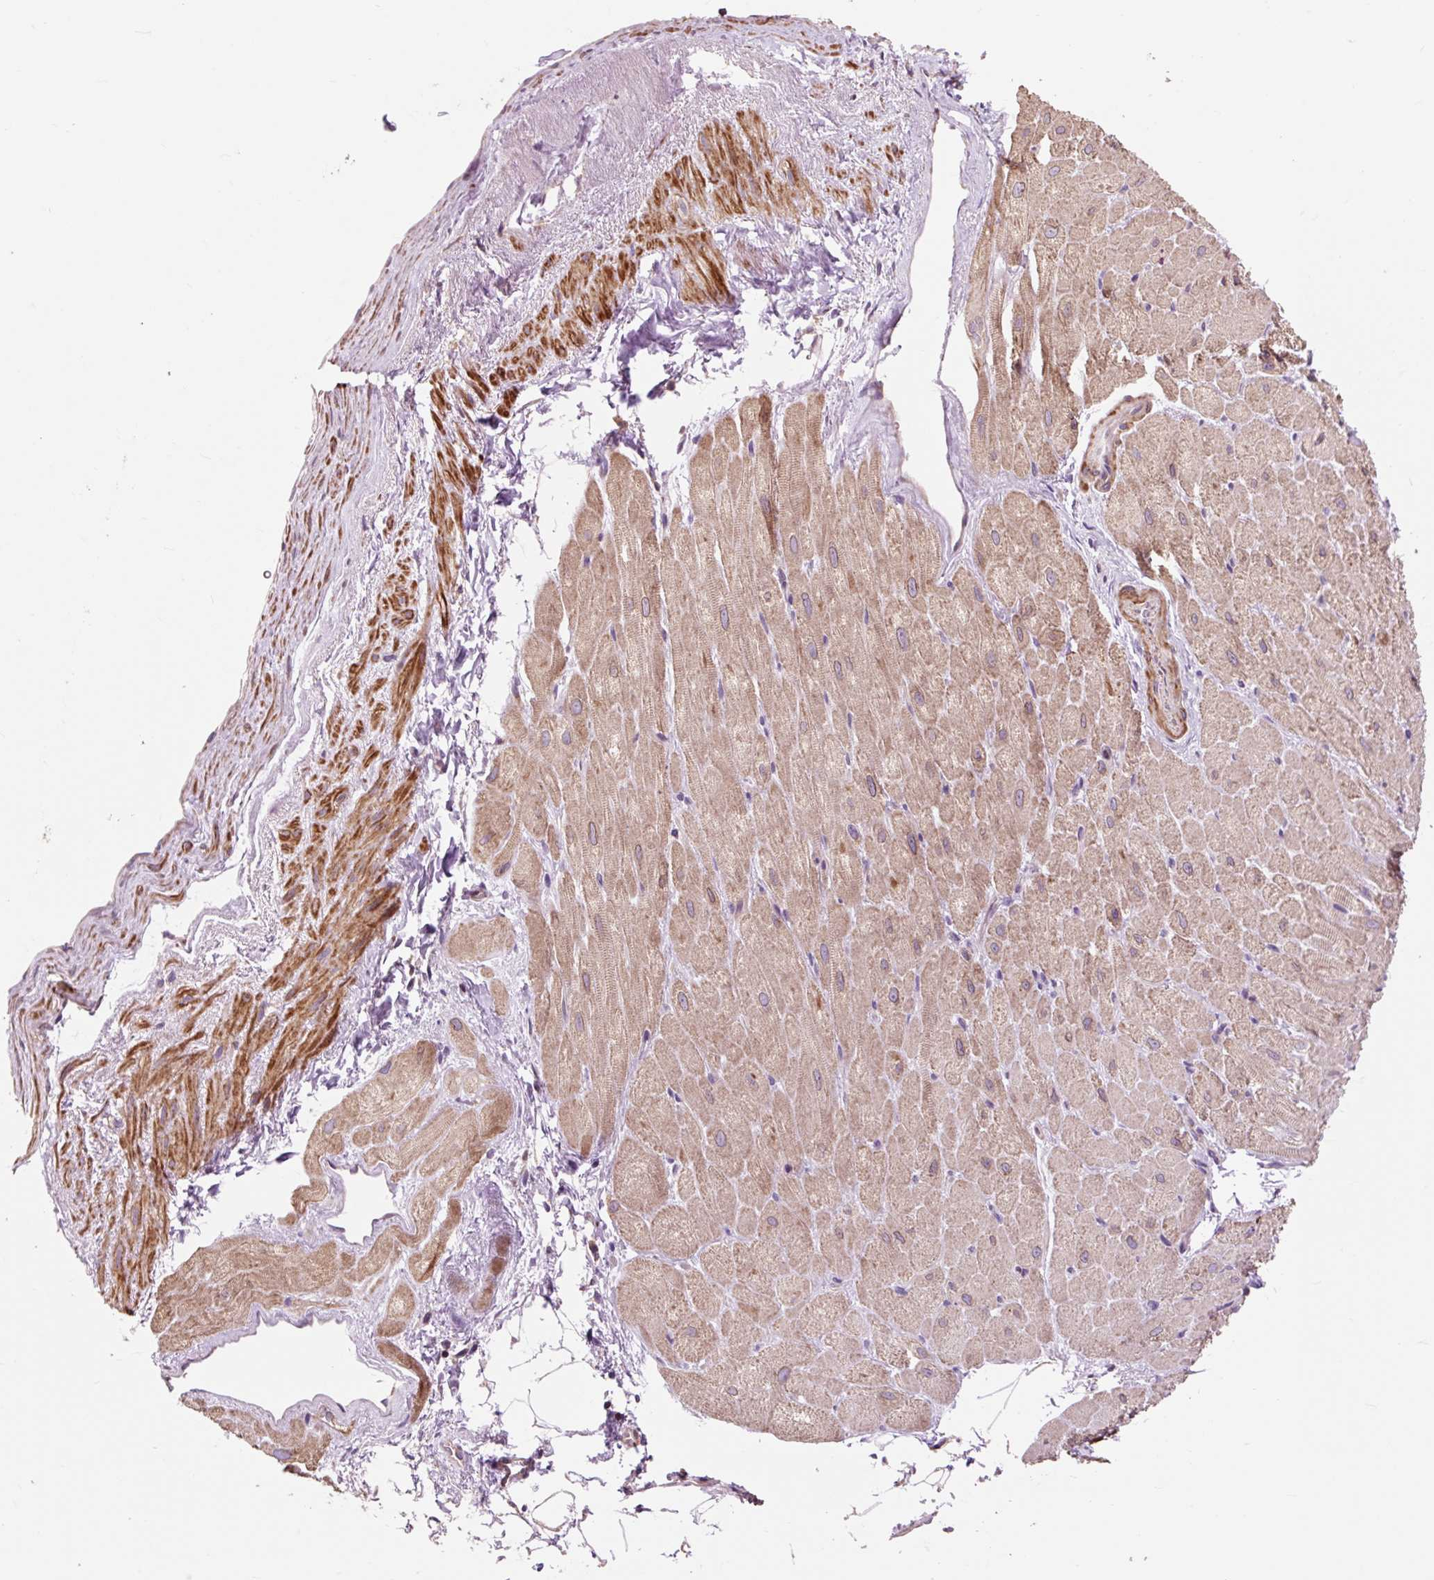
{"staining": {"intensity": "moderate", "quantity": ">75%", "location": "cytoplasmic/membranous"}, "tissue": "heart muscle", "cell_type": "Cardiomyocytes", "image_type": "normal", "snomed": [{"axis": "morphology", "description": "Normal tissue, NOS"}, {"axis": "topography", "description": "Heart"}], "caption": "Protein staining shows moderate cytoplasmic/membranous positivity in approximately >75% of cardiomyocytes in unremarkable heart muscle. The protein is stained brown, and the nuclei are stained in blue (DAB IHC with brightfield microscopy, high magnification).", "gene": "PRIMPOL", "patient": {"sex": "male", "age": 62}}